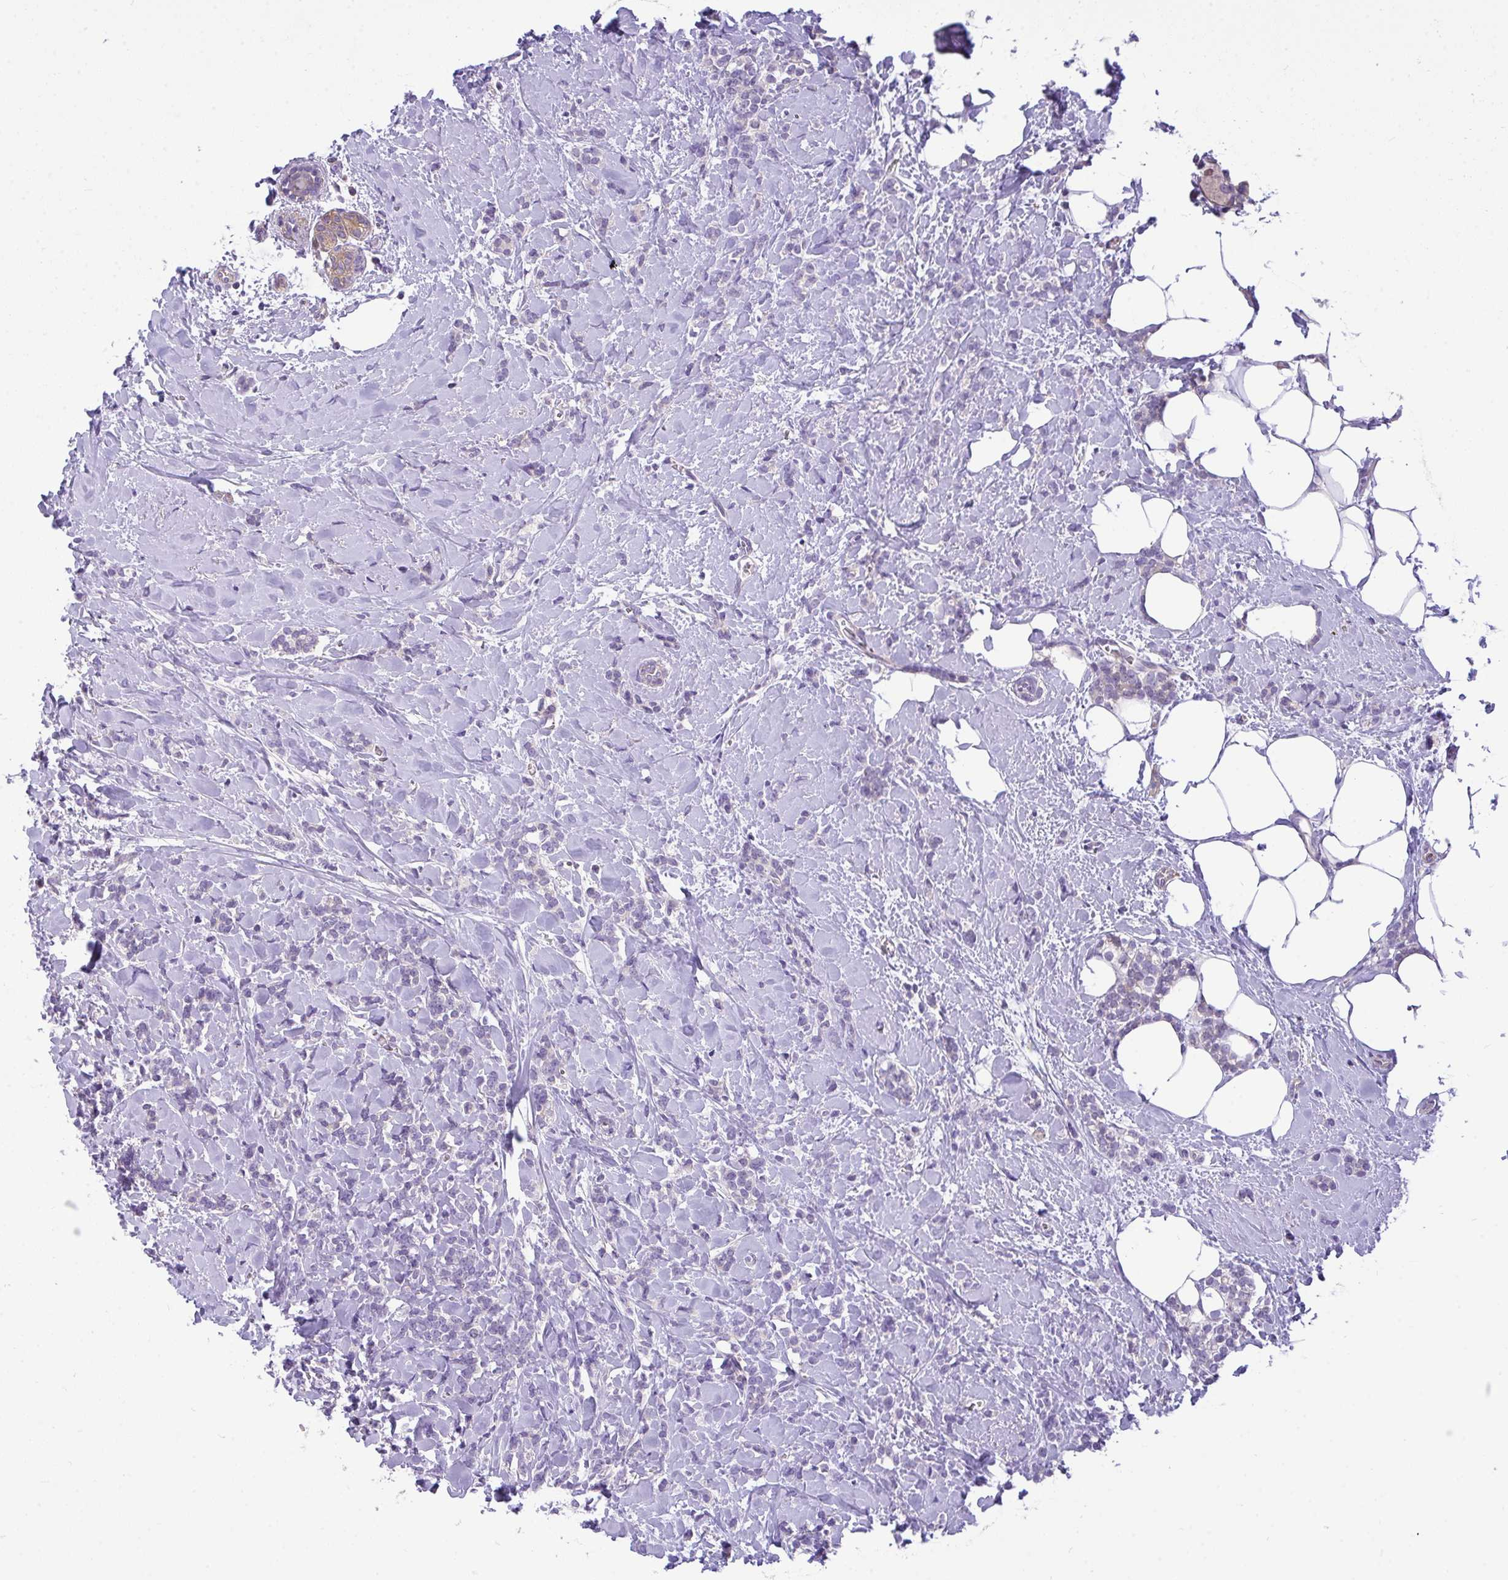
{"staining": {"intensity": "negative", "quantity": "none", "location": "none"}, "tissue": "breast cancer", "cell_type": "Tumor cells", "image_type": "cancer", "snomed": [{"axis": "morphology", "description": "Lobular carcinoma"}, {"axis": "topography", "description": "Breast"}], "caption": "An immunohistochemistry (IHC) micrograph of breast cancer (lobular carcinoma) is shown. There is no staining in tumor cells of breast cancer (lobular carcinoma).", "gene": "MOCS1", "patient": {"sex": "female", "age": 59}}